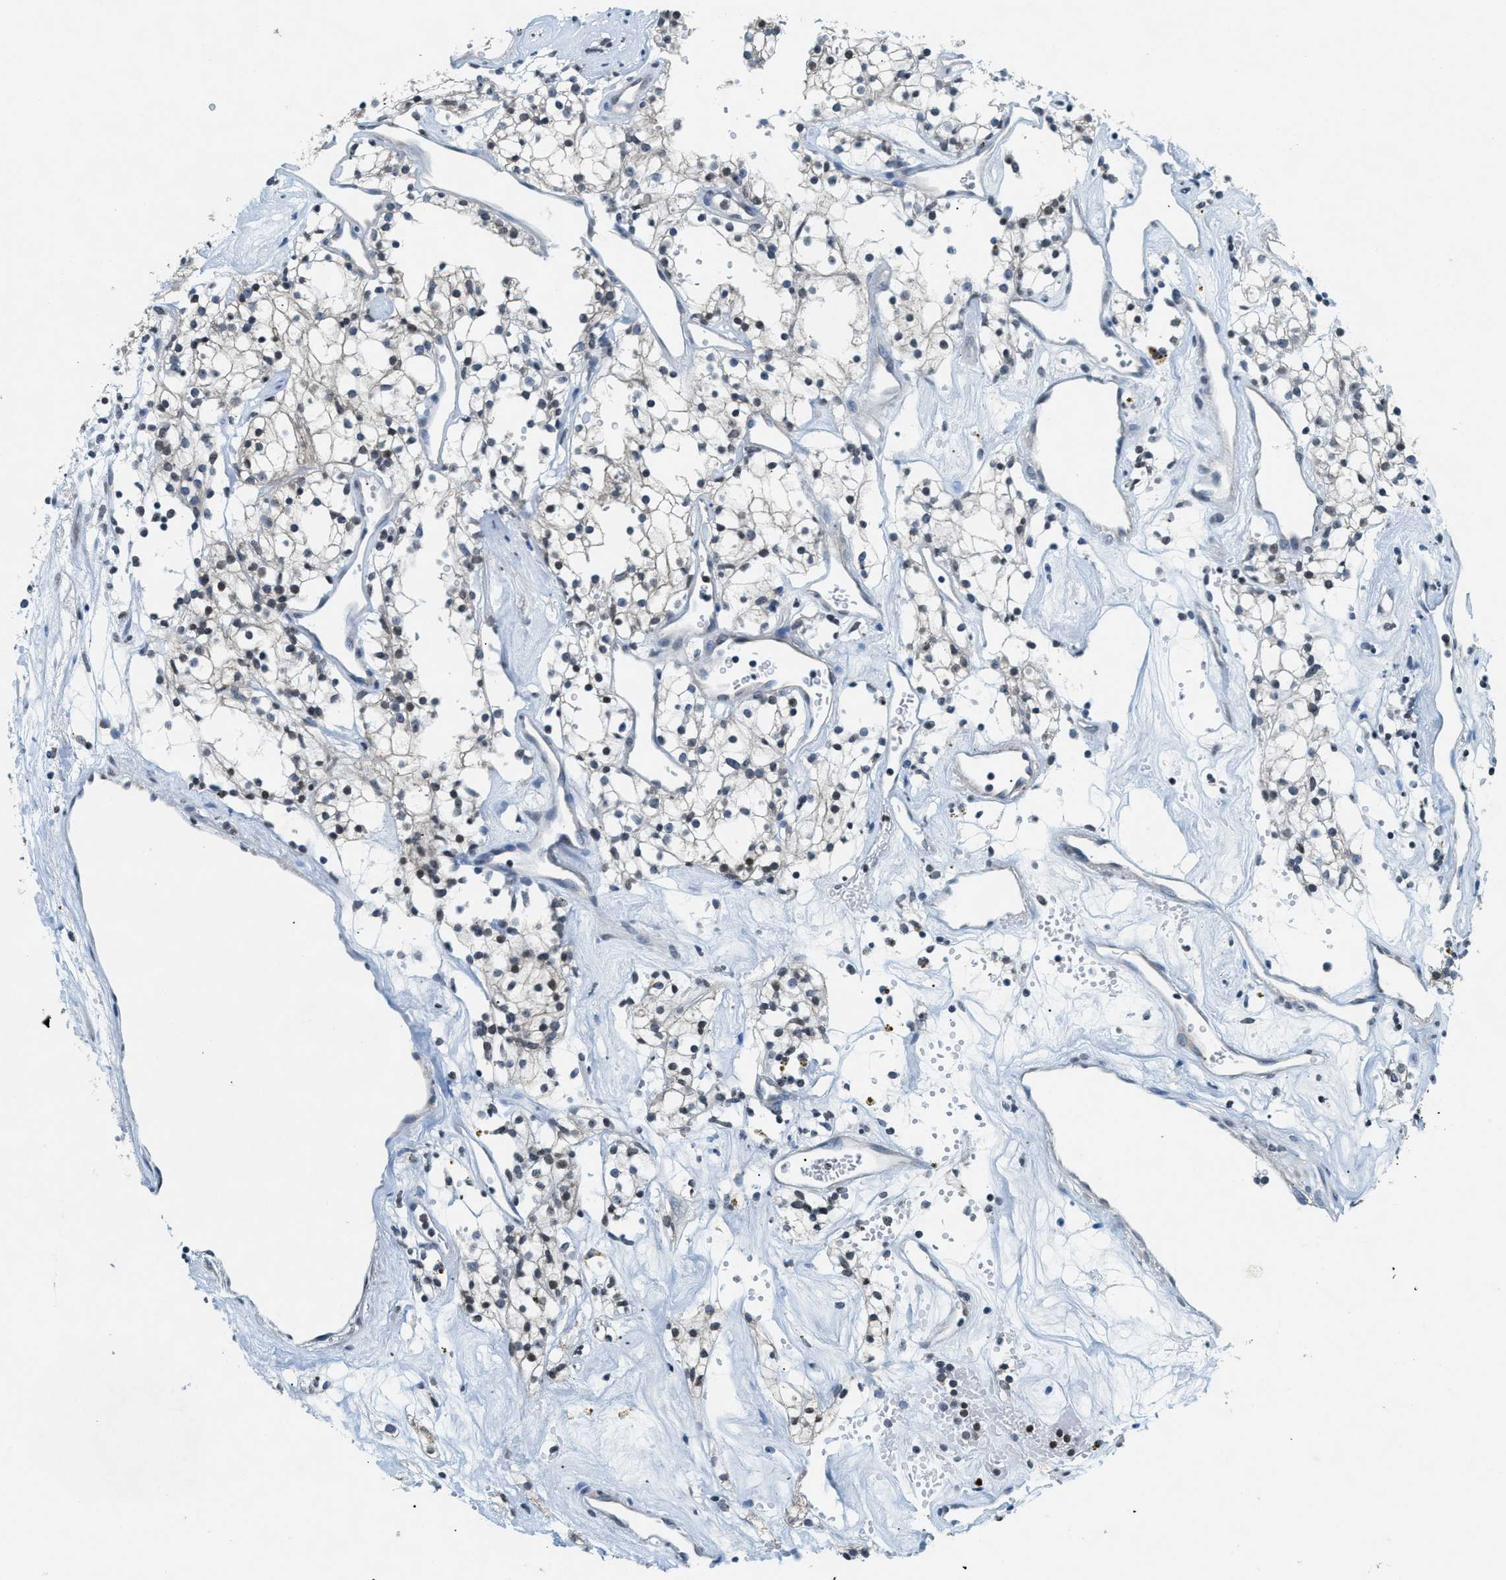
{"staining": {"intensity": "negative", "quantity": "none", "location": "none"}, "tissue": "renal cancer", "cell_type": "Tumor cells", "image_type": "cancer", "snomed": [{"axis": "morphology", "description": "Adenocarcinoma, NOS"}, {"axis": "topography", "description": "Kidney"}], "caption": "Immunohistochemical staining of human adenocarcinoma (renal) reveals no significant positivity in tumor cells.", "gene": "UVRAG", "patient": {"sex": "male", "age": 59}}